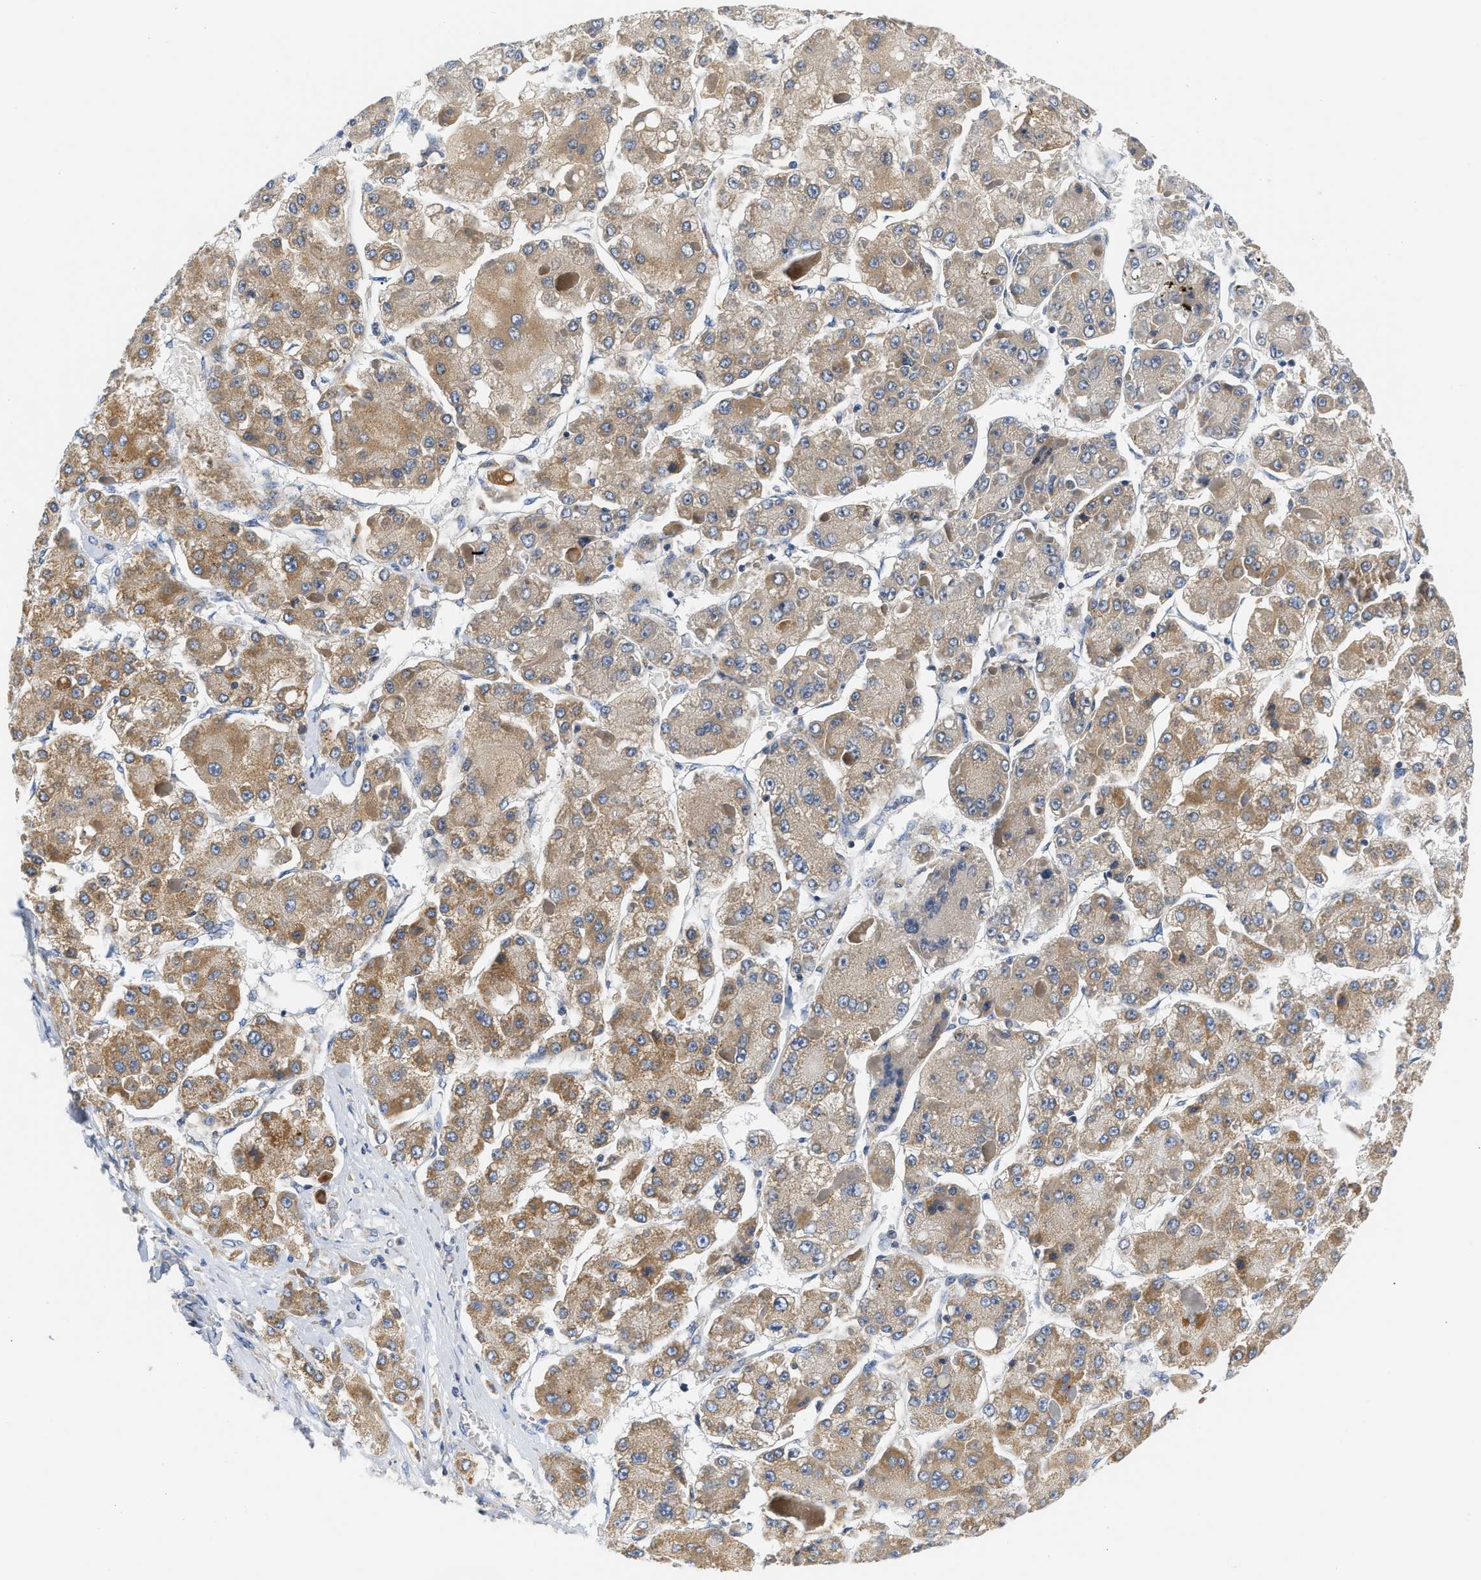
{"staining": {"intensity": "moderate", "quantity": ">75%", "location": "cytoplasmic/membranous"}, "tissue": "liver cancer", "cell_type": "Tumor cells", "image_type": "cancer", "snomed": [{"axis": "morphology", "description": "Carcinoma, Hepatocellular, NOS"}, {"axis": "topography", "description": "Liver"}], "caption": "Liver cancer was stained to show a protein in brown. There is medium levels of moderate cytoplasmic/membranous expression in approximately >75% of tumor cells. The staining is performed using DAB brown chromogen to label protein expression. The nuclei are counter-stained blue using hematoxylin.", "gene": "HDHD3", "patient": {"sex": "female", "age": 73}}